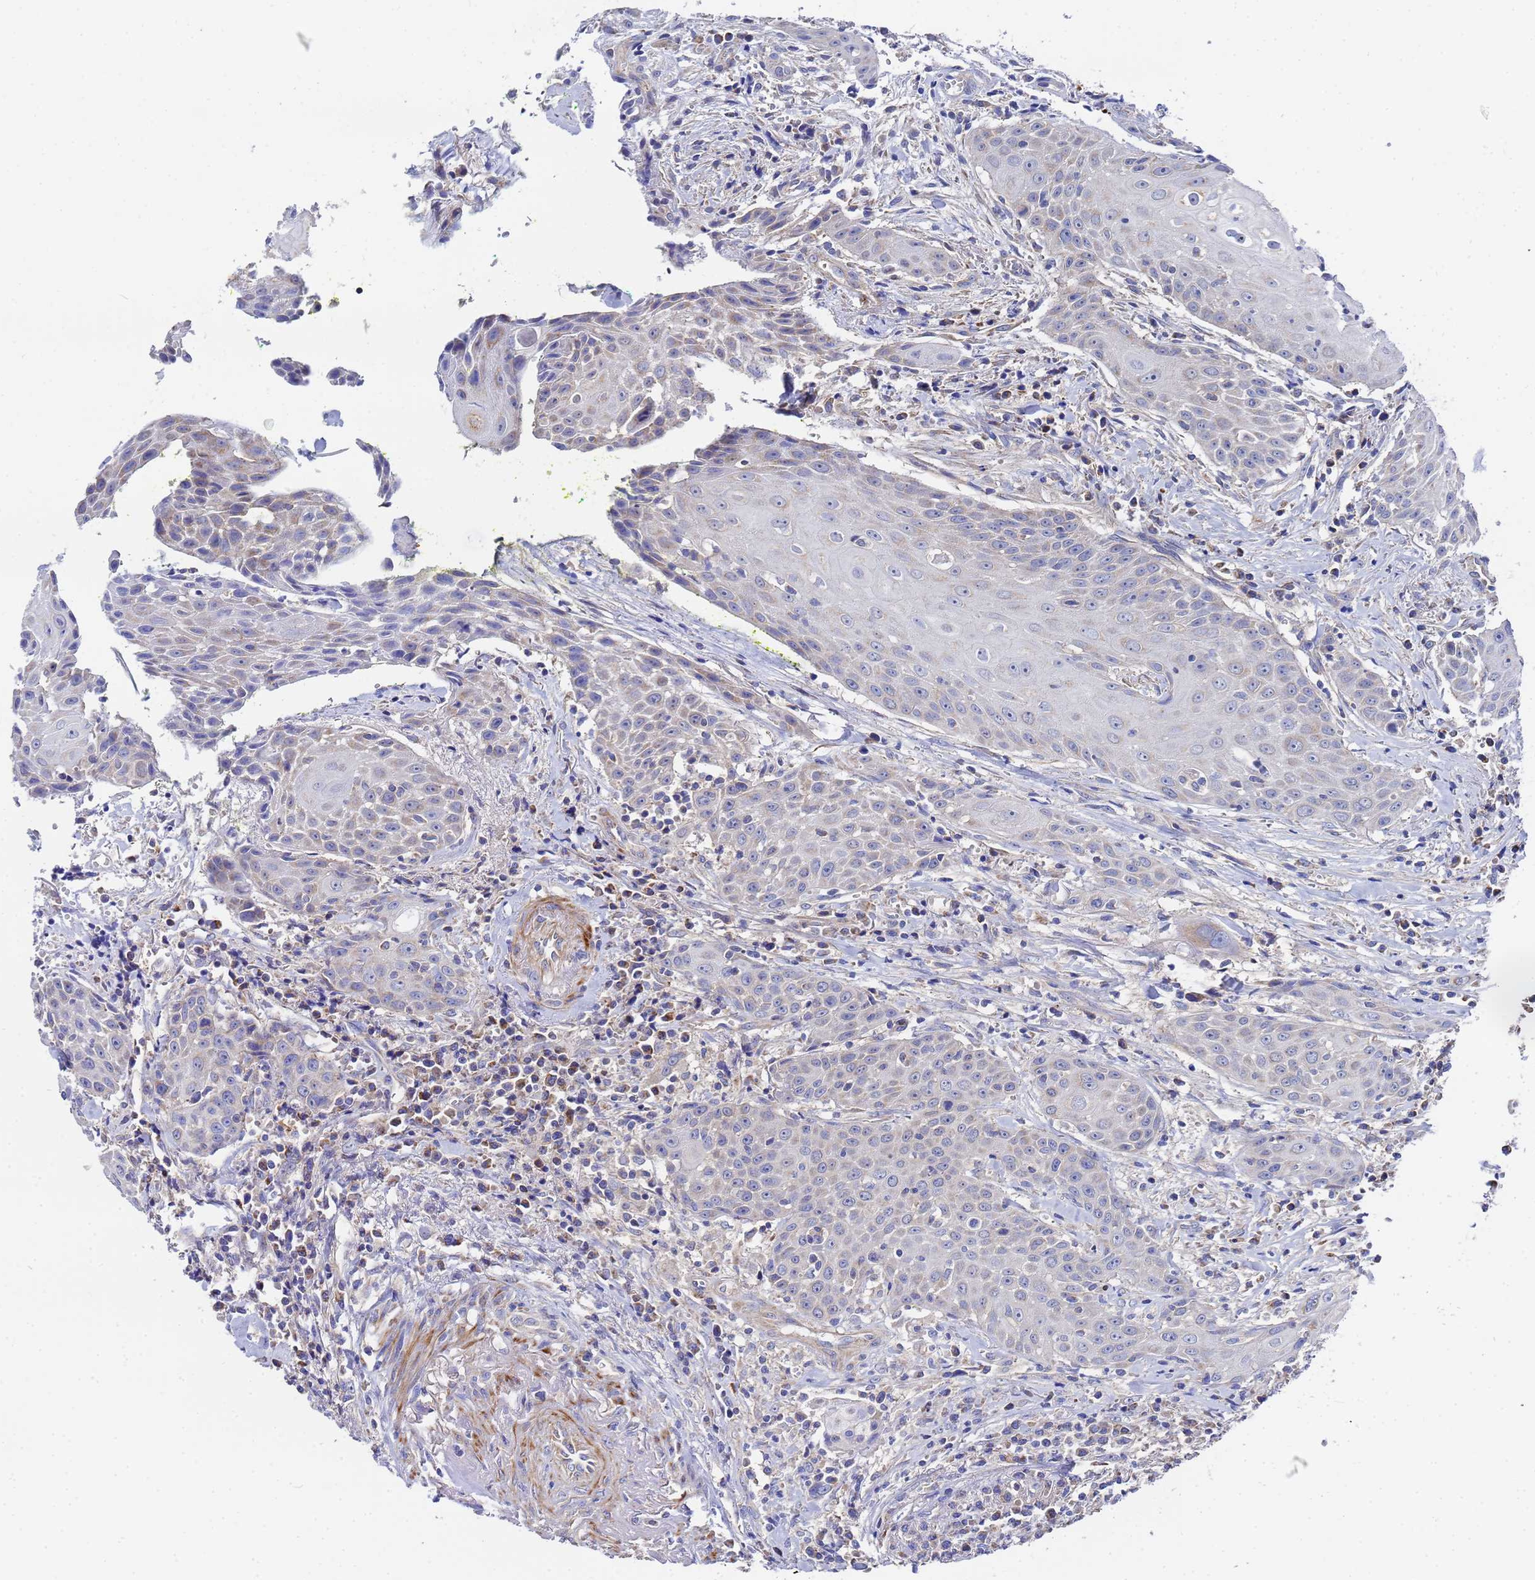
{"staining": {"intensity": "weak", "quantity": "<25%", "location": "cytoplasmic/membranous"}, "tissue": "head and neck cancer", "cell_type": "Tumor cells", "image_type": "cancer", "snomed": [{"axis": "morphology", "description": "Squamous cell carcinoma, NOS"}, {"axis": "topography", "description": "Oral tissue"}, {"axis": "topography", "description": "Head-Neck"}], "caption": "Immunohistochemistry (IHC) of human head and neck cancer reveals no expression in tumor cells.", "gene": "FAHD2A", "patient": {"sex": "female", "age": 82}}